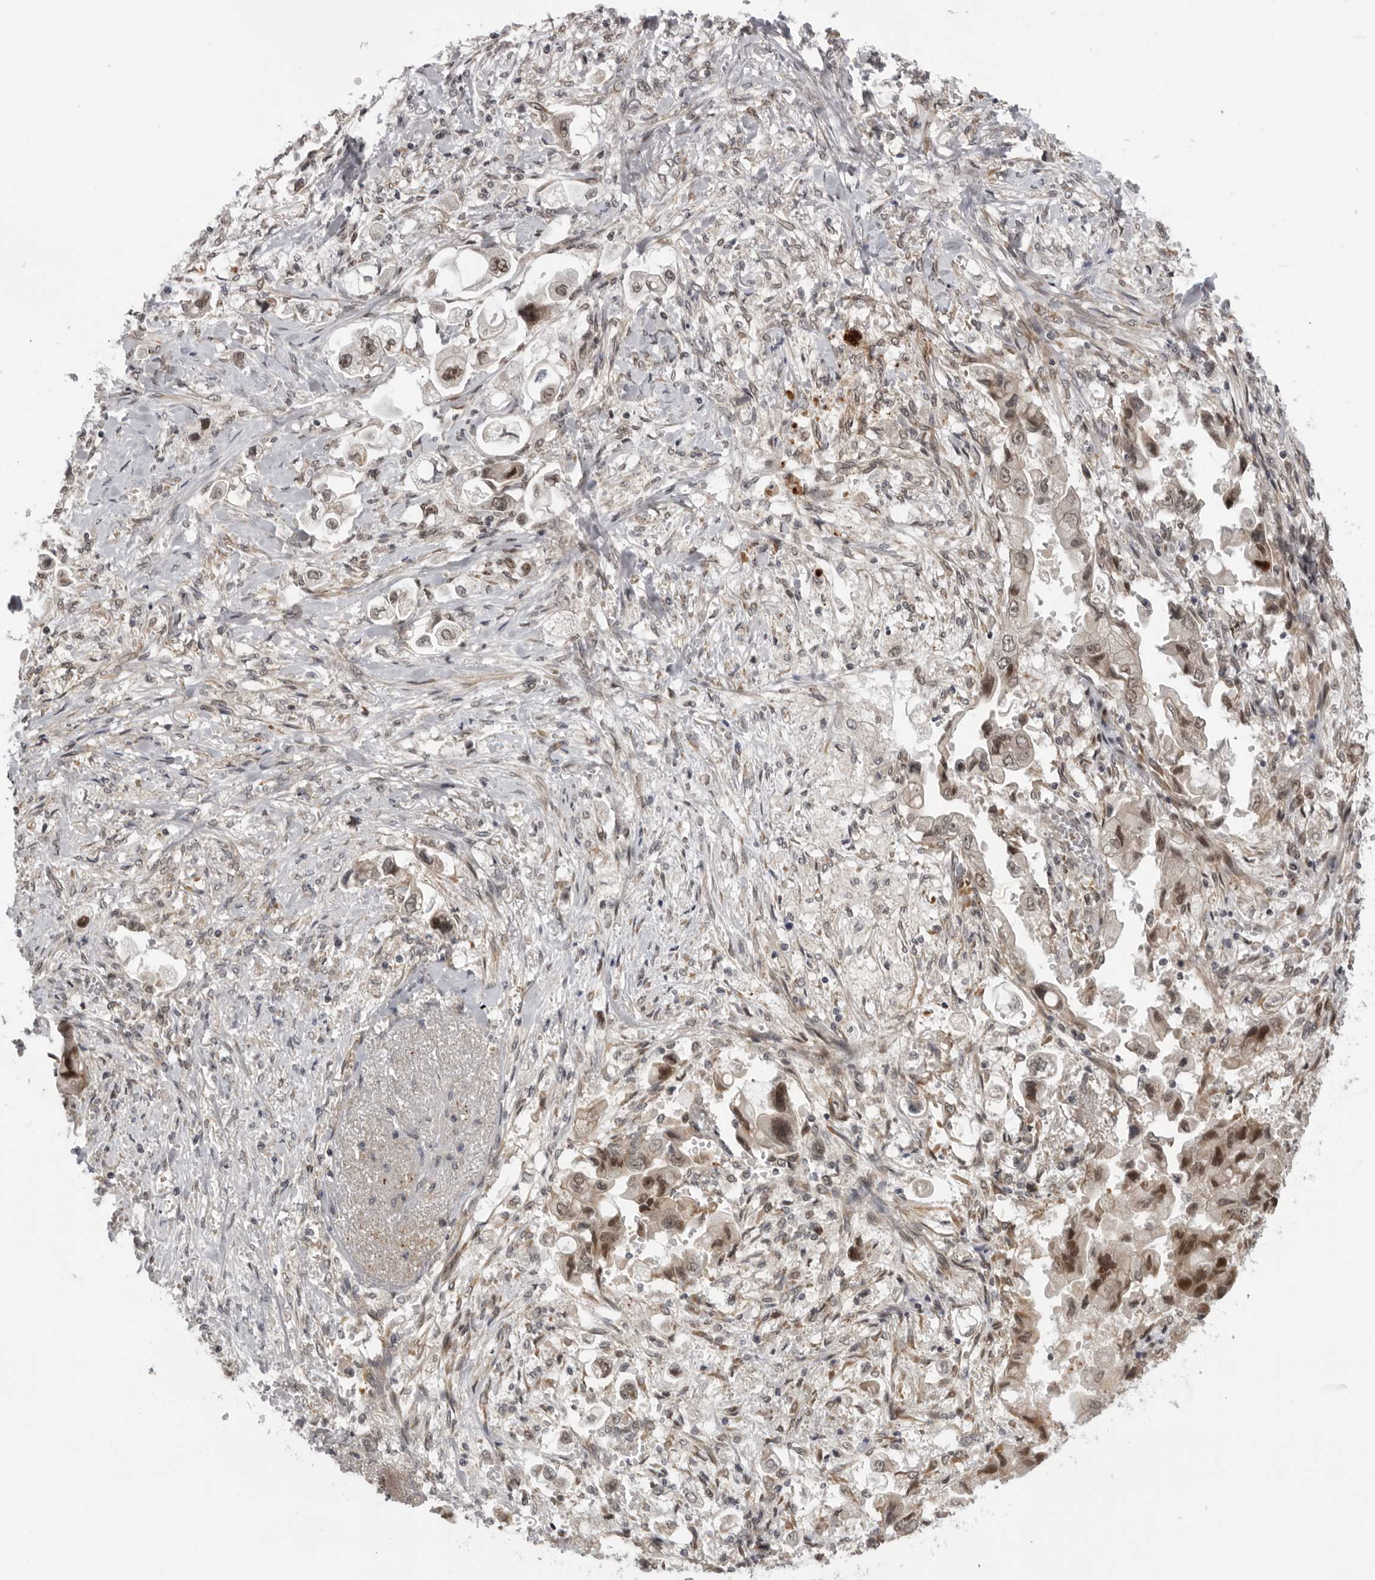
{"staining": {"intensity": "moderate", "quantity": ">75%", "location": "nuclear"}, "tissue": "stomach cancer", "cell_type": "Tumor cells", "image_type": "cancer", "snomed": [{"axis": "morphology", "description": "Adenocarcinoma, NOS"}, {"axis": "topography", "description": "Stomach"}], "caption": "Stomach adenocarcinoma tissue shows moderate nuclear positivity in about >75% of tumor cells, visualized by immunohistochemistry. Using DAB (3,3'-diaminobenzidine) (brown) and hematoxylin (blue) stains, captured at high magnification using brightfield microscopy.", "gene": "ALPK2", "patient": {"sex": "male", "age": 62}}